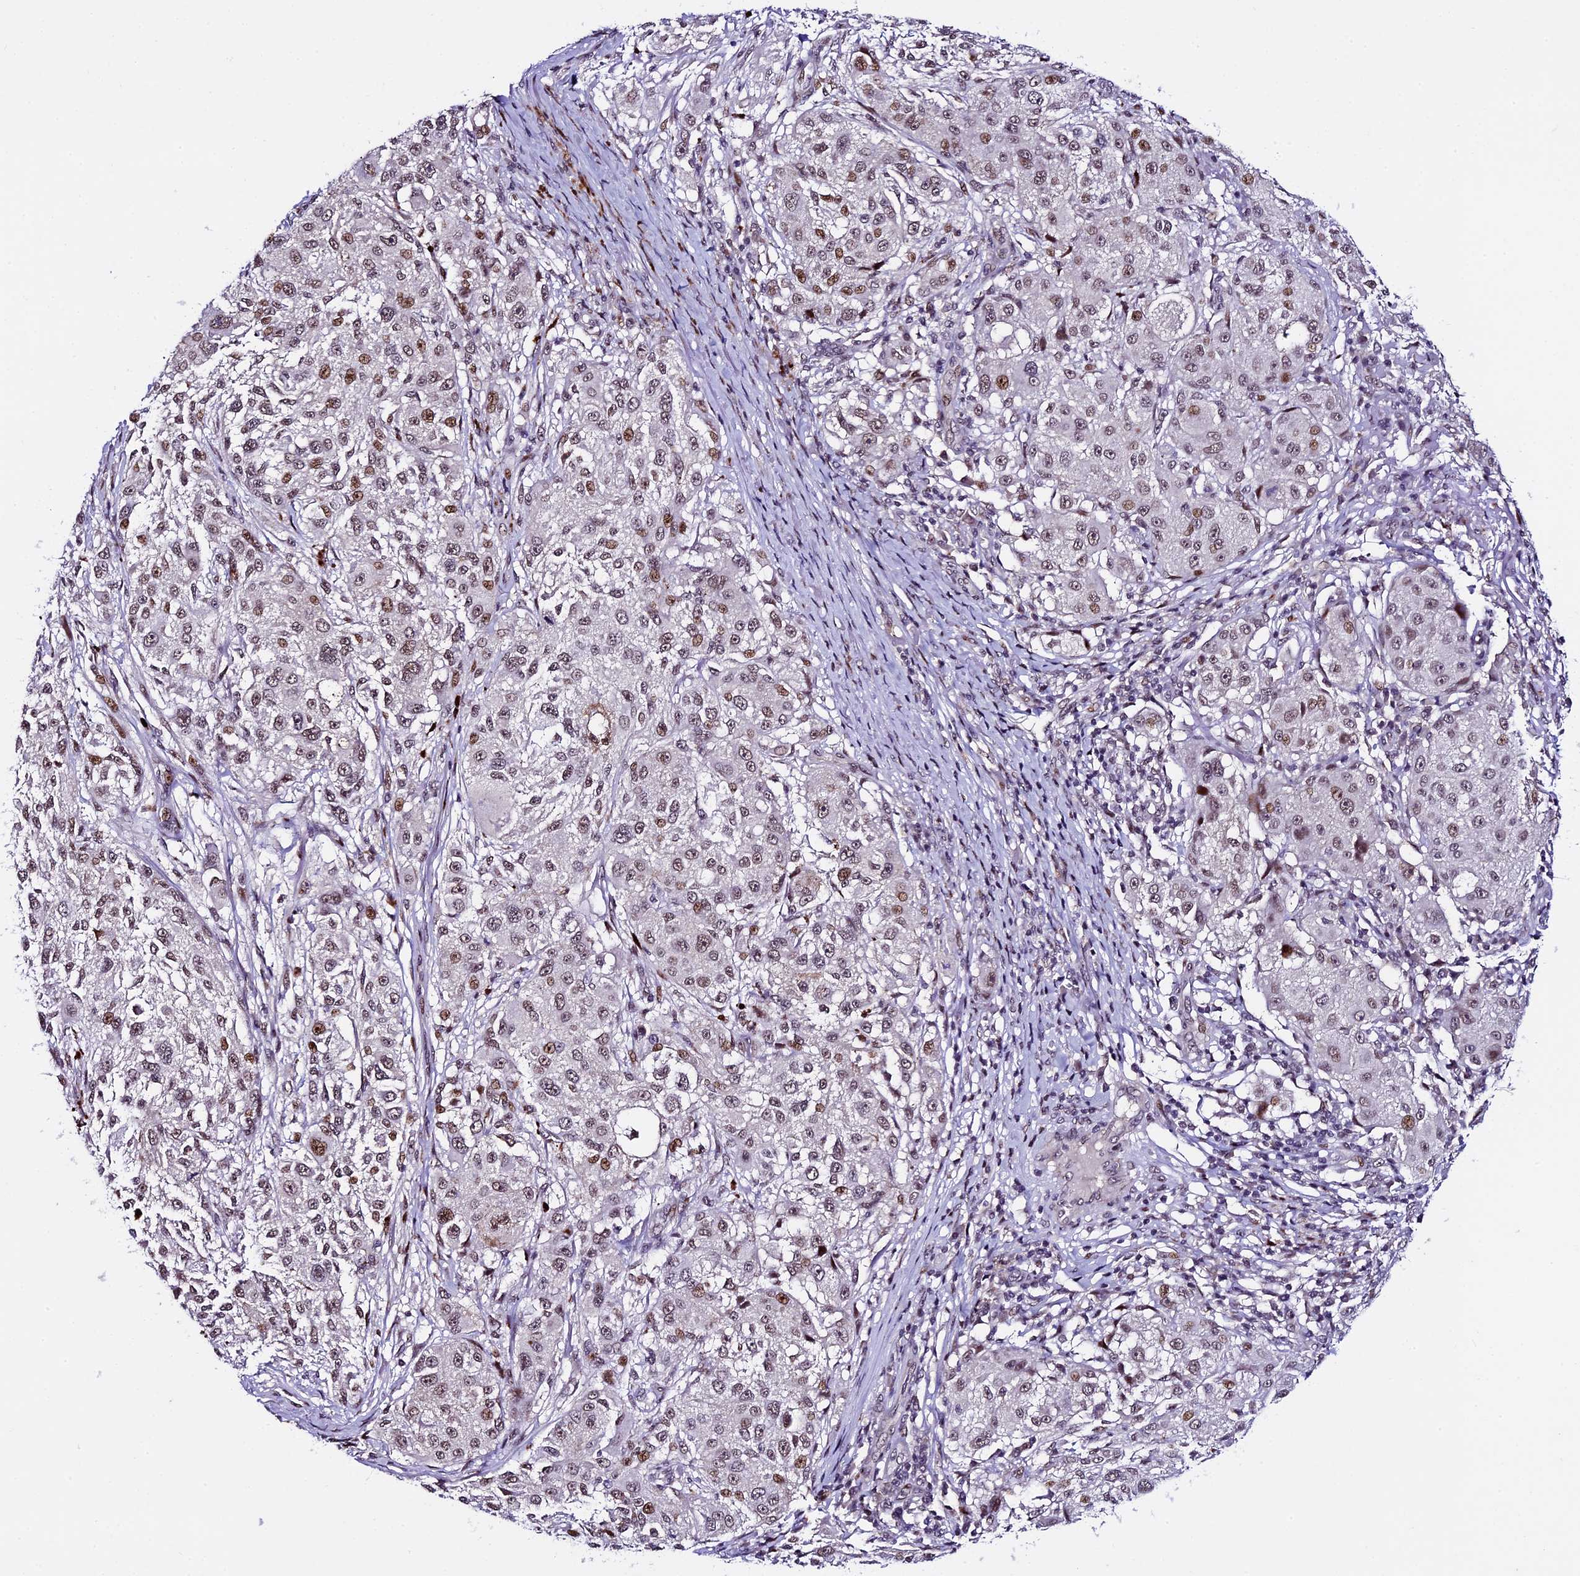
{"staining": {"intensity": "weak", "quantity": ">75%", "location": "nuclear"}, "tissue": "melanoma", "cell_type": "Tumor cells", "image_type": "cancer", "snomed": [{"axis": "morphology", "description": "Necrosis, NOS"}, {"axis": "morphology", "description": "Malignant melanoma, NOS"}, {"axis": "topography", "description": "Skin"}], "caption": "The histopathology image displays a brown stain indicating the presence of a protein in the nuclear of tumor cells in malignant melanoma.", "gene": "TCP11L2", "patient": {"sex": "female", "age": 87}}